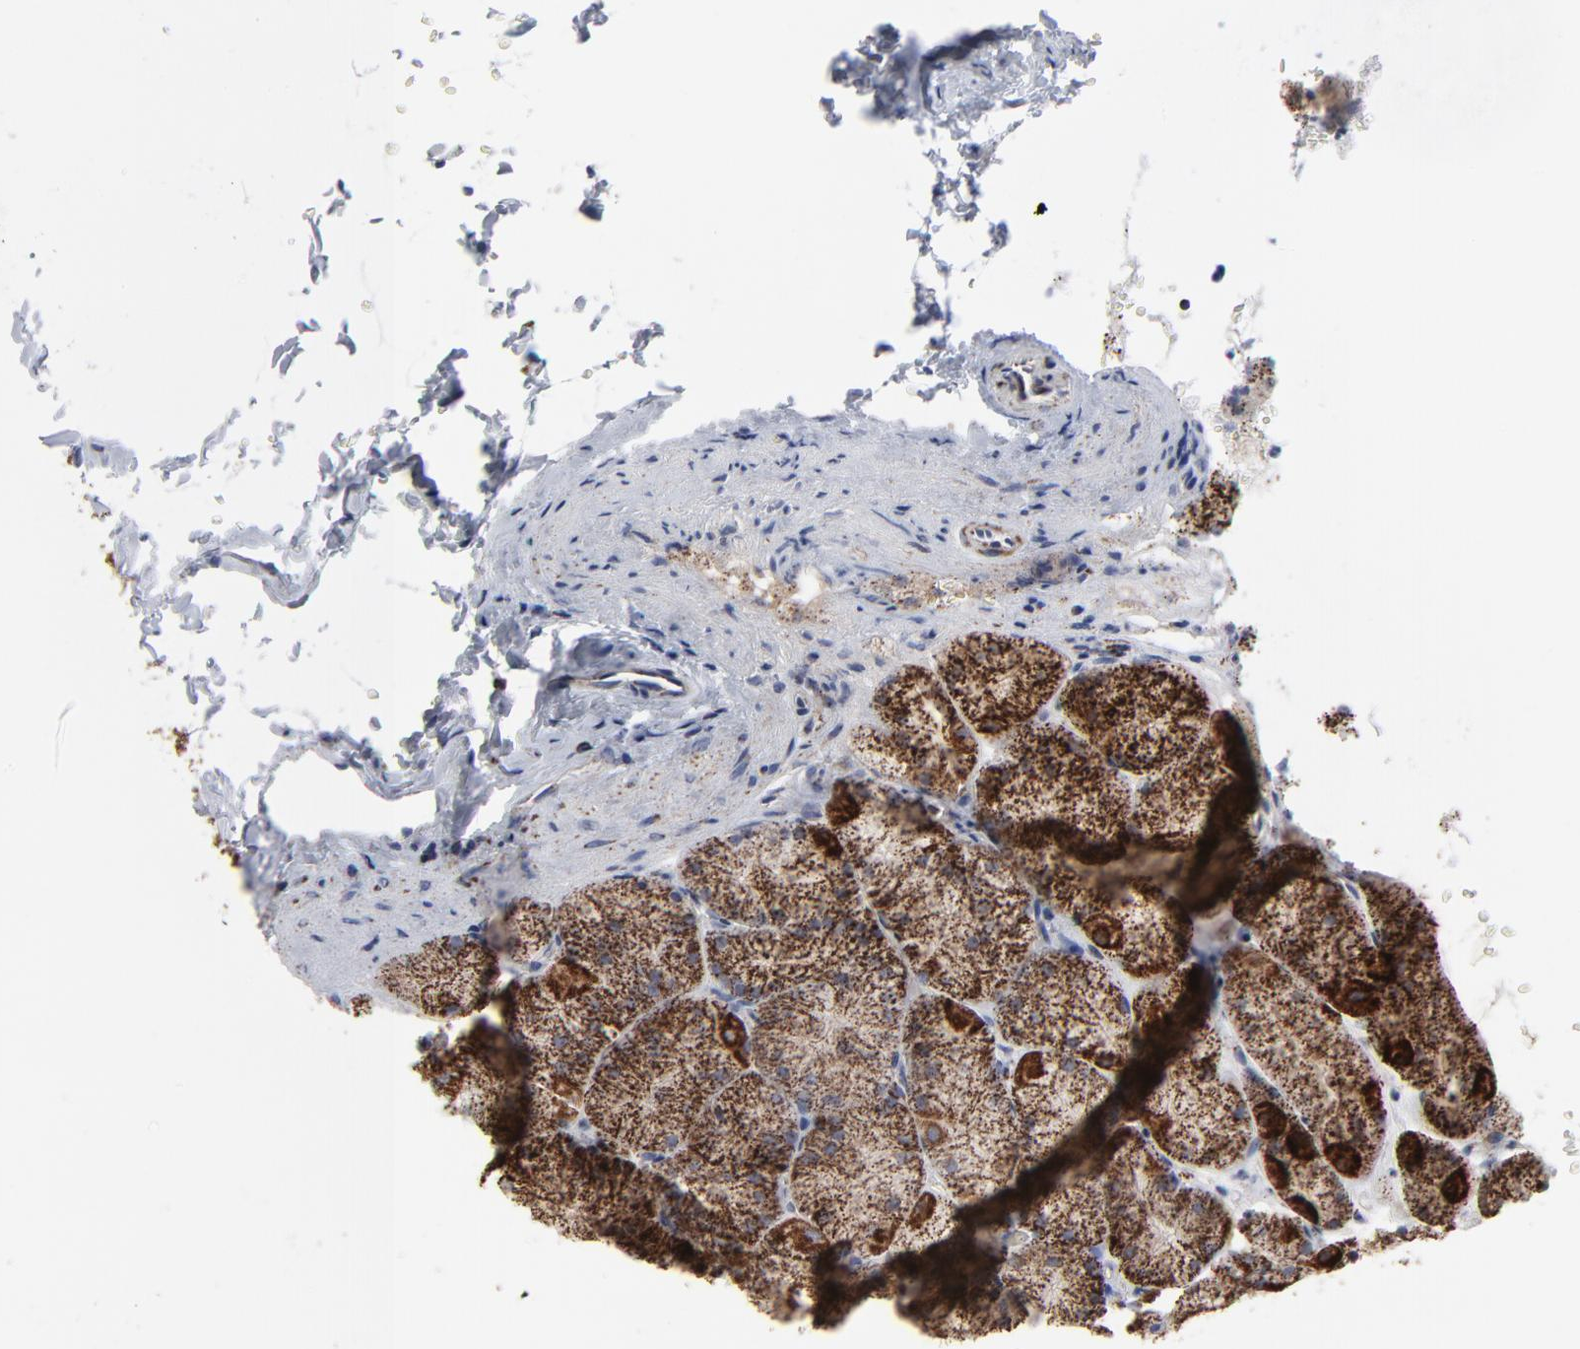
{"staining": {"intensity": "strong", "quantity": ">75%", "location": "cytoplasmic/membranous"}, "tissue": "stomach", "cell_type": "Glandular cells", "image_type": "normal", "snomed": [{"axis": "morphology", "description": "Normal tissue, NOS"}, {"axis": "topography", "description": "Stomach, upper"}], "caption": "Strong cytoplasmic/membranous positivity is seen in approximately >75% of glandular cells in normal stomach. Using DAB (3,3'-diaminobenzidine) (brown) and hematoxylin (blue) stains, captured at high magnification using brightfield microscopy.", "gene": "TXNRD2", "patient": {"sex": "female", "age": 56}}